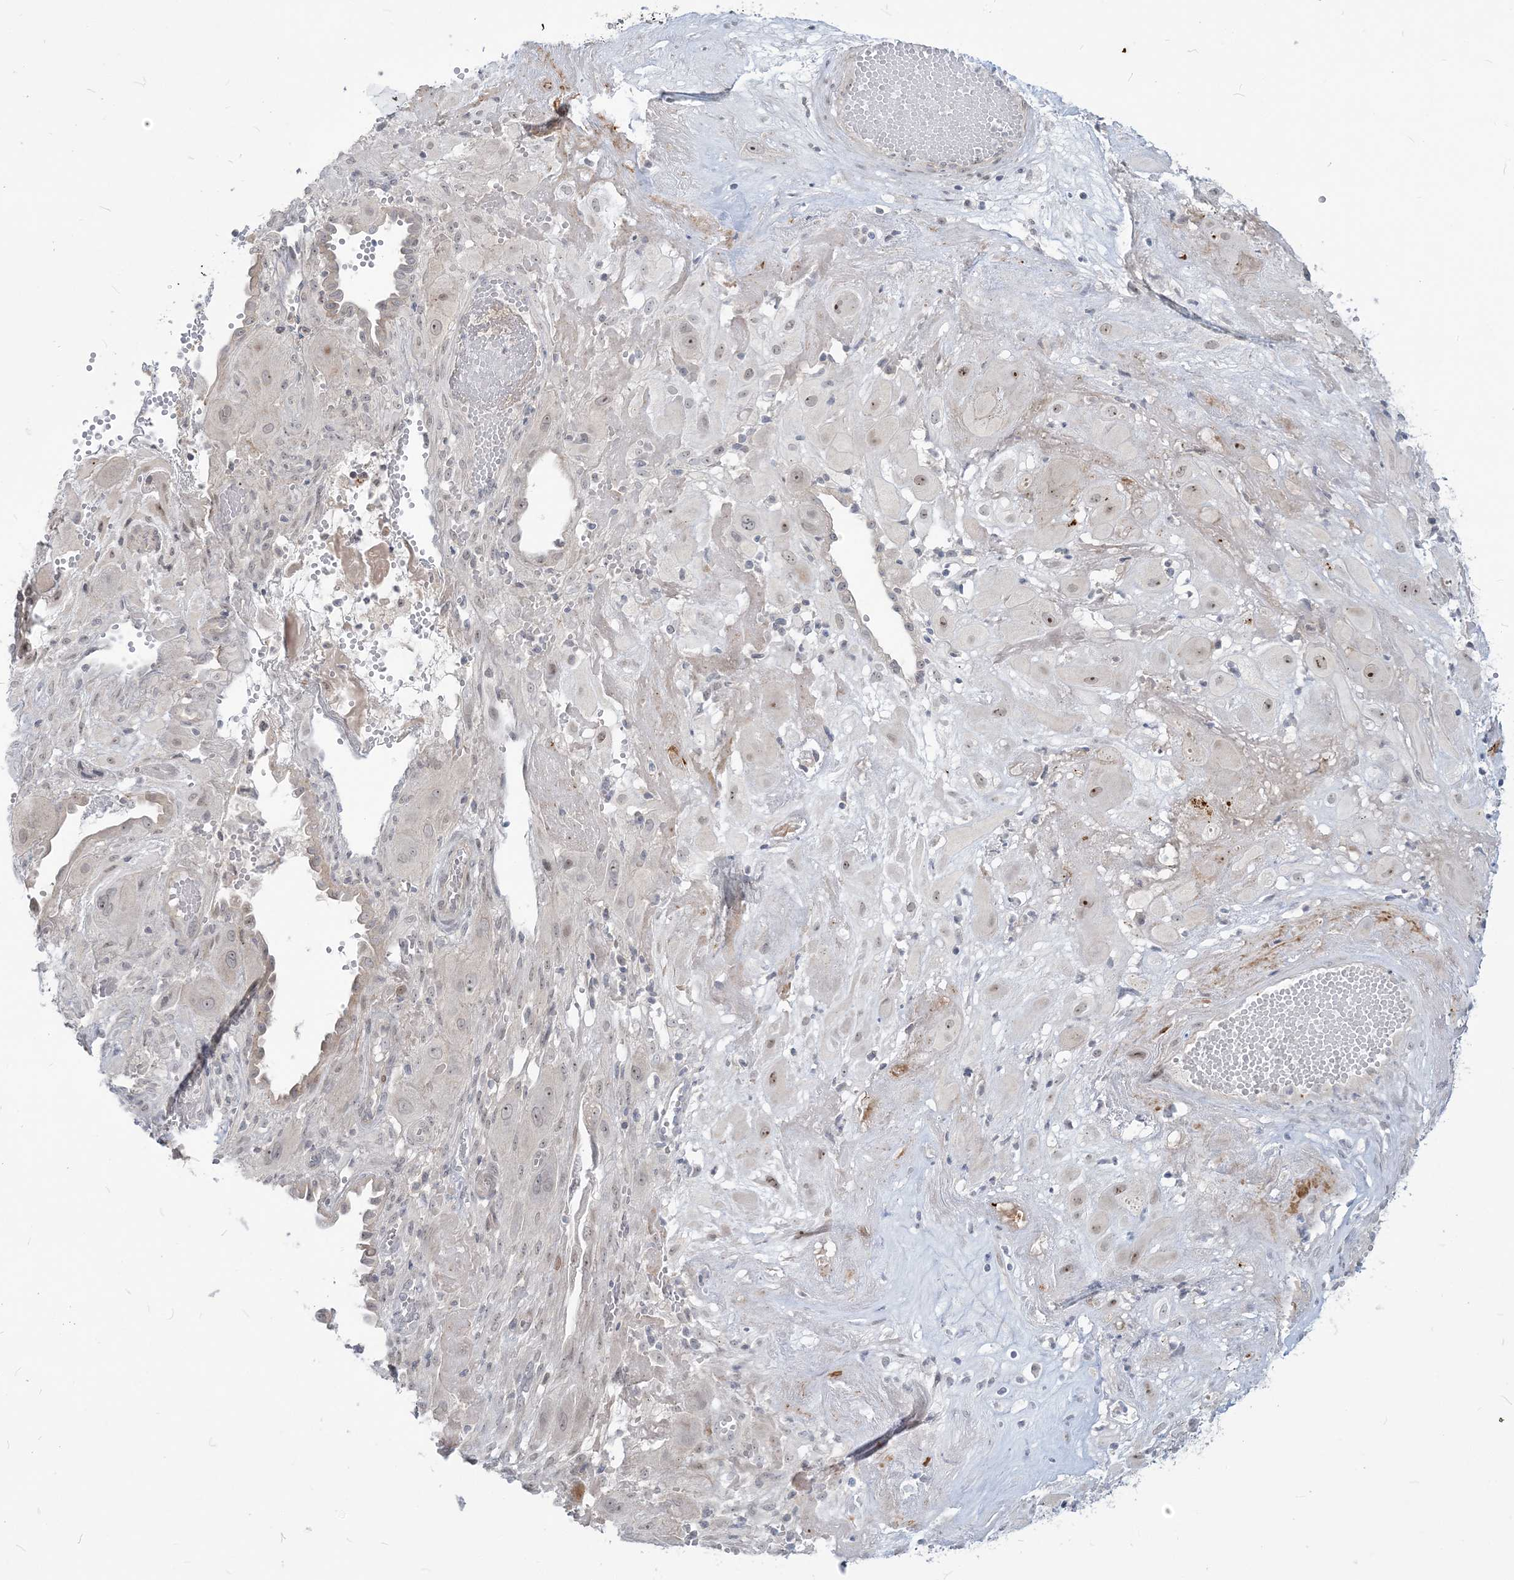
{"staining": {"intensity": "negative", "quantity": "none", "location": "none"}, "tissue": "cervical cancer", "cell_type": "Tumor cells", "image_type": "cancer", "snomed": [{"axis": "morphology", "description": "Squamous cell carcinoma, NOS"}, {"axis": "topography", "description": "Cervix"}], "caption": "Tumor cells are negative for protein expression in human cervical cancer (squamous cell carcinoma). (Brightfield microscopy of DAB immunohistochemistry (IHC) at high magnification).", "gene": "SDAD1", "patient": {"sex": "female", "age": 34}}